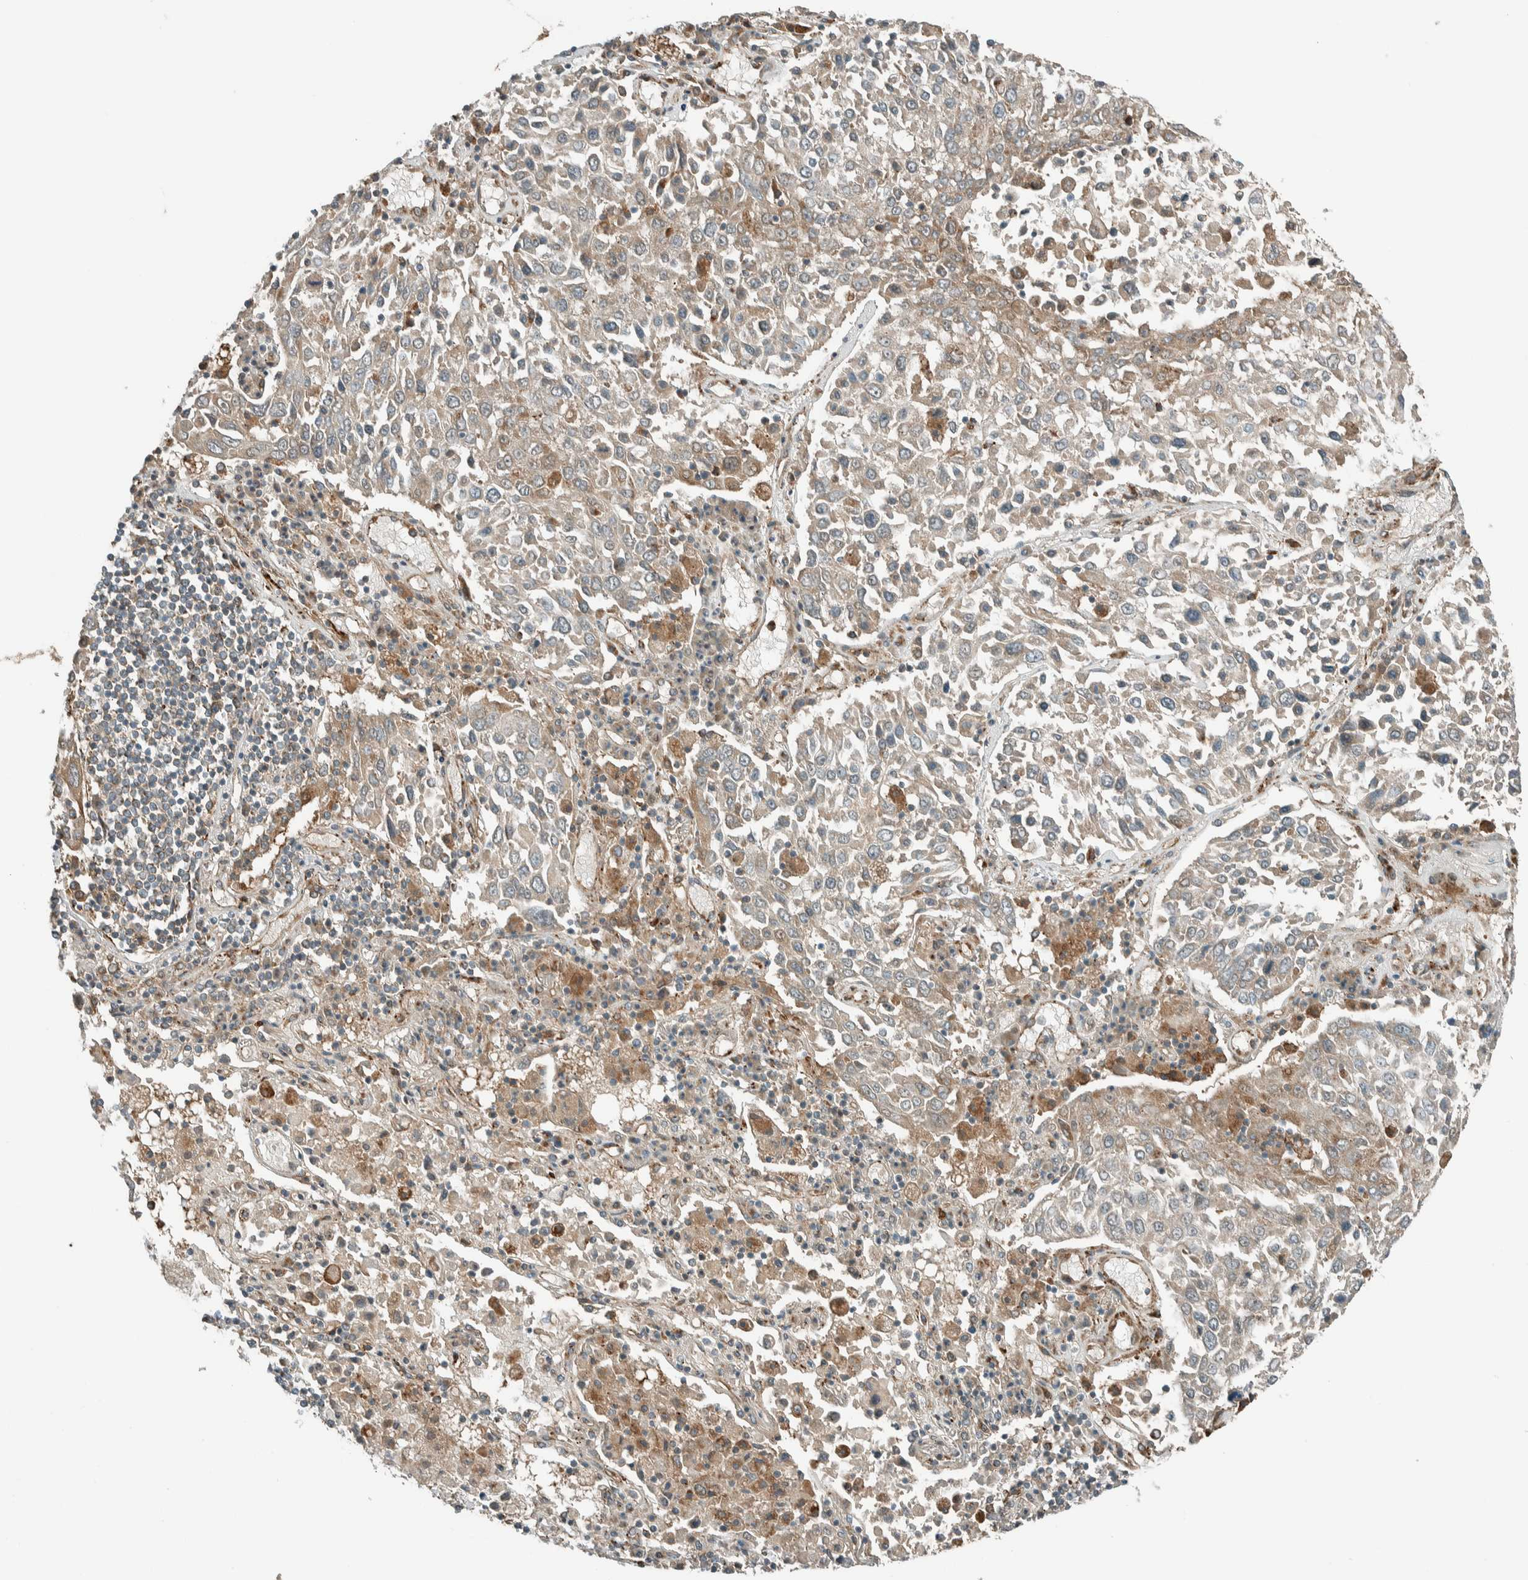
{"staining": {"intensity": "weak", "quantity": ">75%", "location": "cytoplasmic/membranous"}, "tissue": "lung cancer", "cell_type": "Tumor cells", "image_type": "cancer", "snomed": [{"axis": "morphology", "description": "Squamous cell carcinoma, NOS"}, {"axis": "topography", "description": "Lung"}], "caption": "Immunohistochemical staining of lung cancer shows low levels of weak cytoplasmic/membranous positivity in about >75% of tumor cells. (DAB (3,3'-diaminobenzidine) = brown stain, brightfield microscopy at high magnification).", "gene": "EXOC7", "patient": {"sex": "male", "age": 65}}